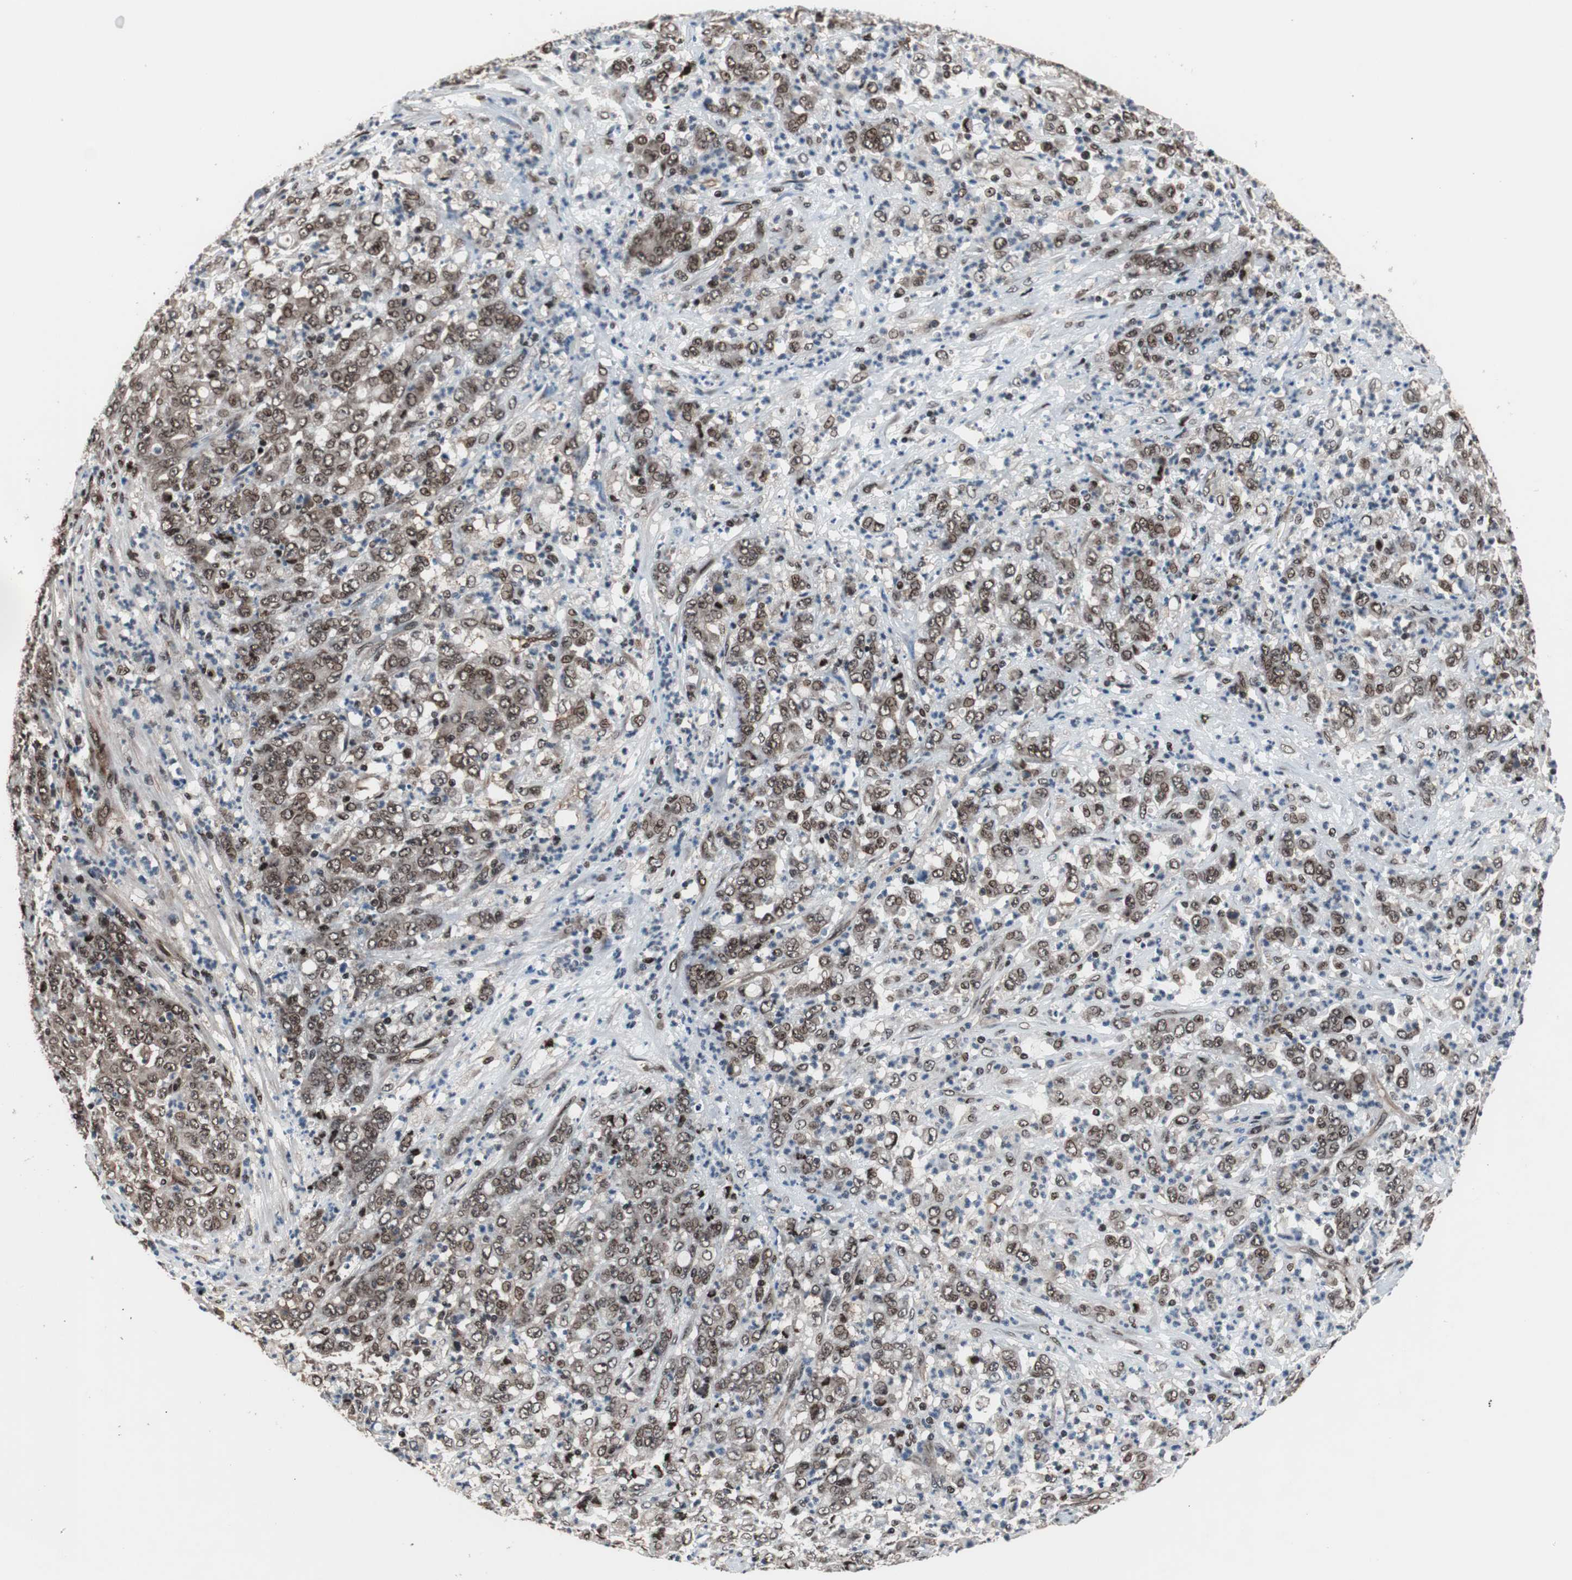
{"staining": {"intensity": "weak", "quantity": "25%-75%", "location": "nuclear"}, "tissue": "stomach cancer", "cell_type": "Tumor cells", "image_type": "cancer", "snomed": [{"axis": "morphology", "description": "Adenocarcinoma, NOS"}, {"axis": "topography", "description": "Stomach, lower"}], "caption": "Stomach adenocarcinoma stained for a protein demonstrates weak nuclear positivity in tumor cells.", "gene": "POGZ", "patient": {"sex": "female", "age": 71}}